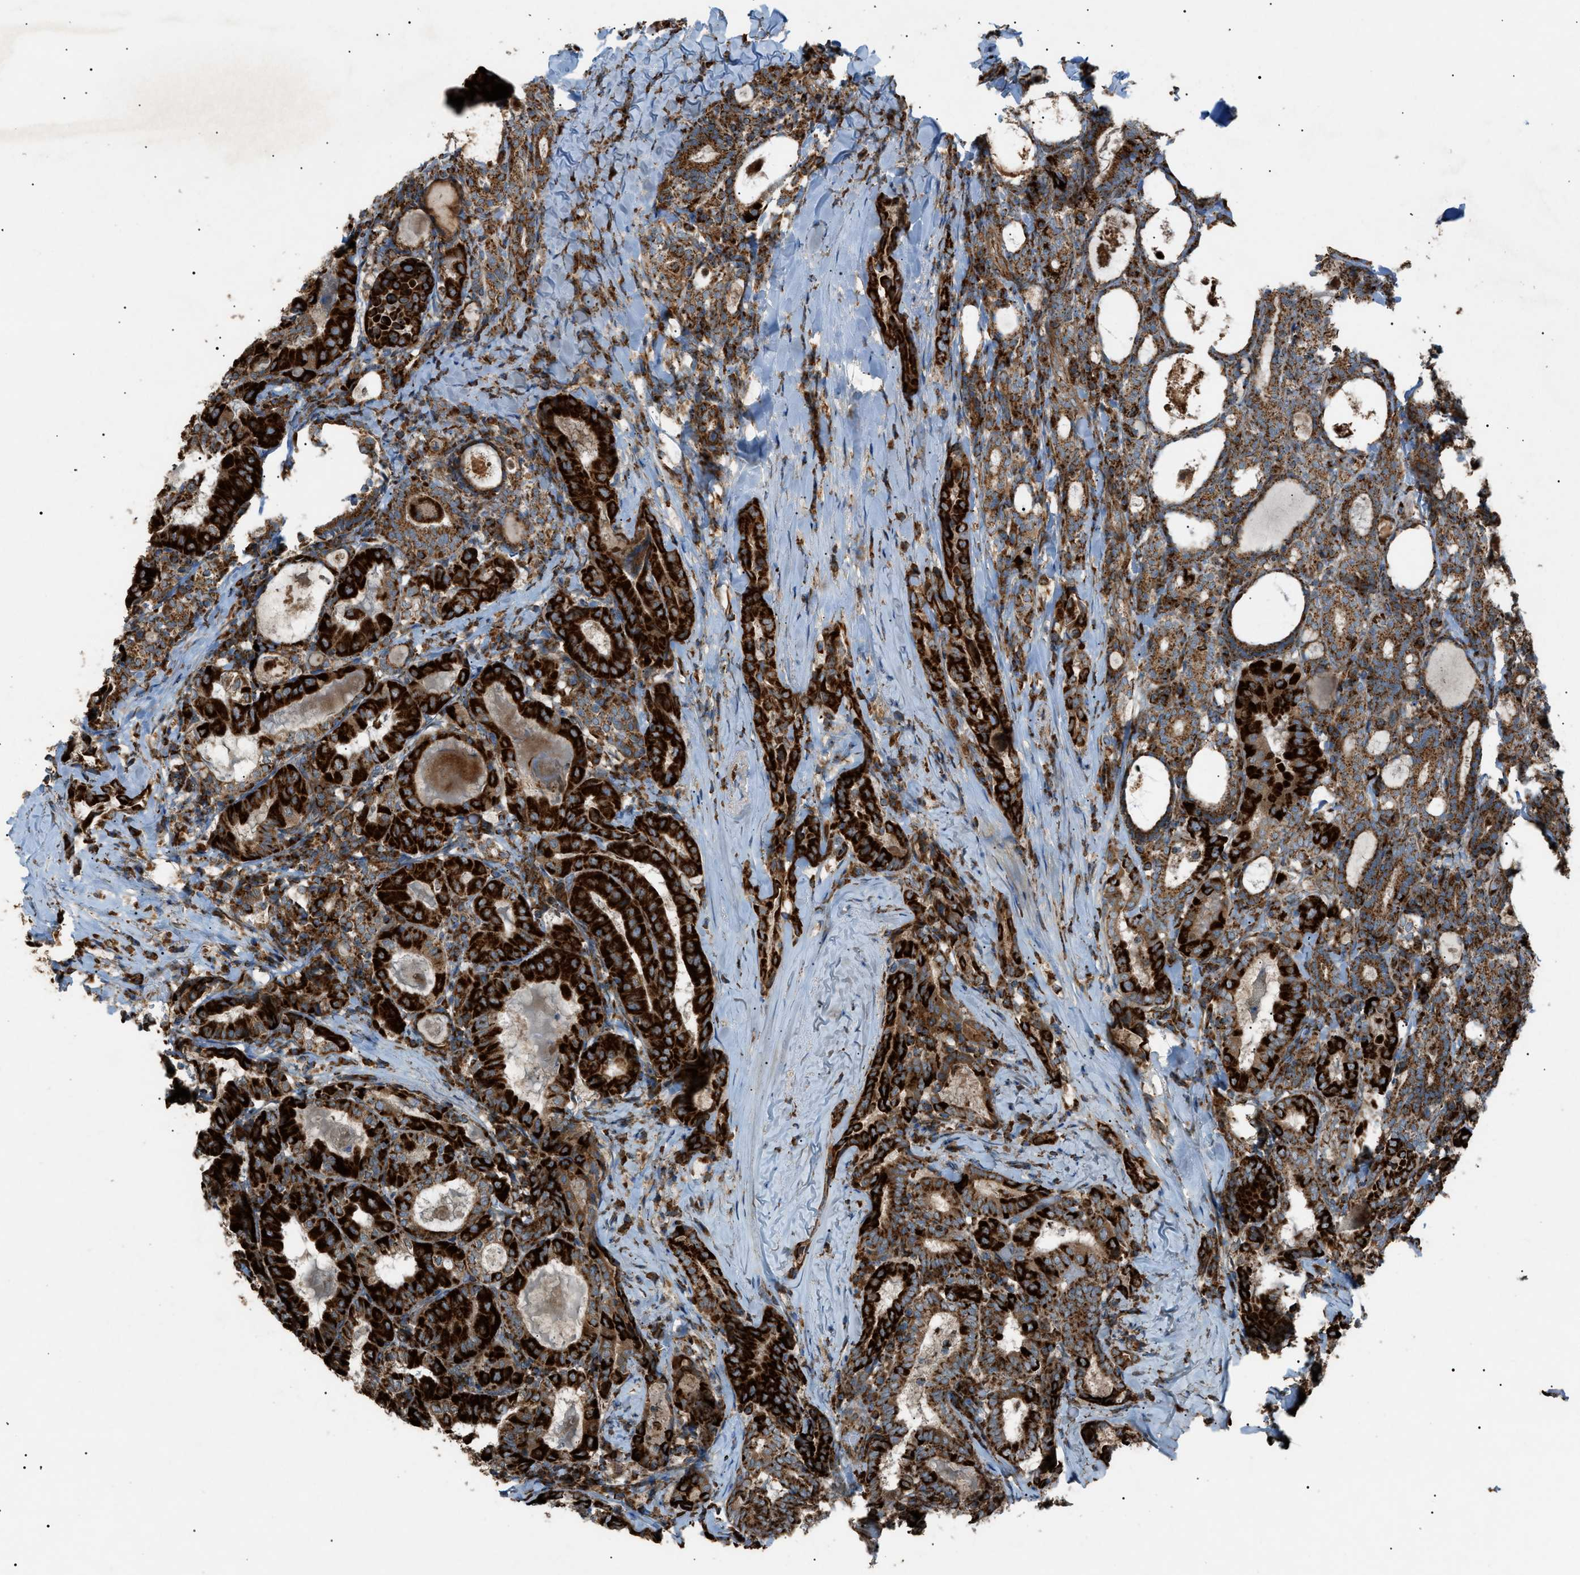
{"staining": {"intensity": "strong", "quantity": ">75%", "location": "cytoplasmic/membranous"}, "tissue": "thyroid cancer", "cell_type": "Tumor cells", "image_type": "cancer", "snomed": [{"axis": "morphology", "description": "Papillary adenocarcinoma, NOS"}, {"axis": "topography", "description": "Thyroid gland"}], "caption": "IHC image of neoplastic tissue: thyroid cancer (papillary adenocarcinoma) stained using immunohistochemistry shows high levels of strong protein expression localized specifically in the cytoplasmic/membranous of tumor cells, appearing as a cytoplasmic/membranous brown color.", "gene": "C1GALT1C1", "patient": {"sex": "female", "age": 42}}